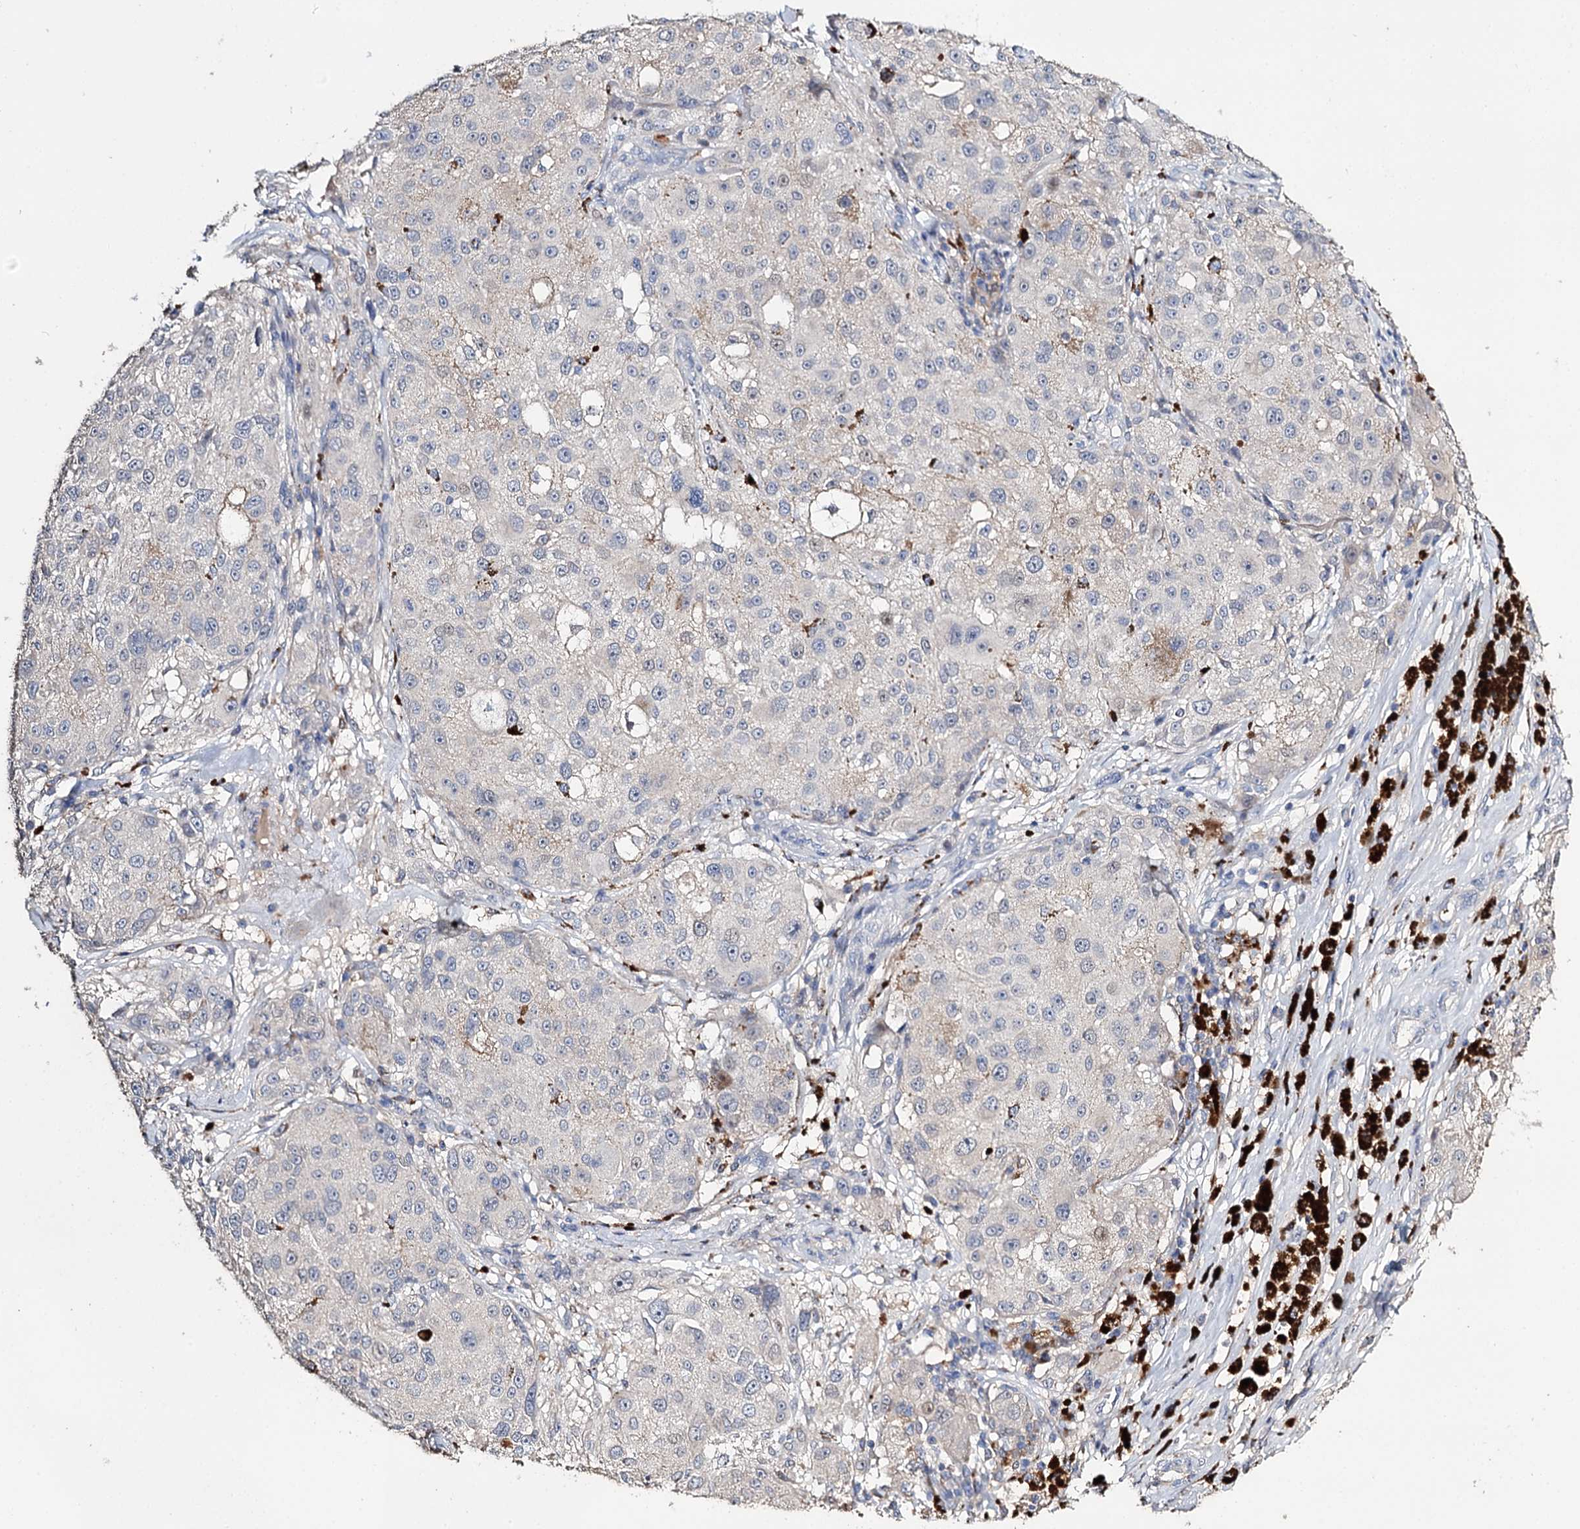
{"staining": {"intensity": "negative", "quantity": "none", "location": "none"}, "tissue": "melanoma", "cell_type": "Tumor cells", "image_type": "cancer", "snomed": [{"axis": "morphology", "description": "Necrosis, NOS"}, {"axis": "morphology", "description": "Malignant melanoma, NOS"}, {"axis": "topography", "description": "Skin"}], "caption": "Tumor cells are negative for protein expression in human malignant melanoma. (Stains: DAB (3,3'-diaminobenzidine) immunohistochemistry with hematoxylin counter stain, Microscopy: brightfield microscopy at high magnification).", "gene": "DNAH6", "patient": {"sex": "female", "age": 87}}